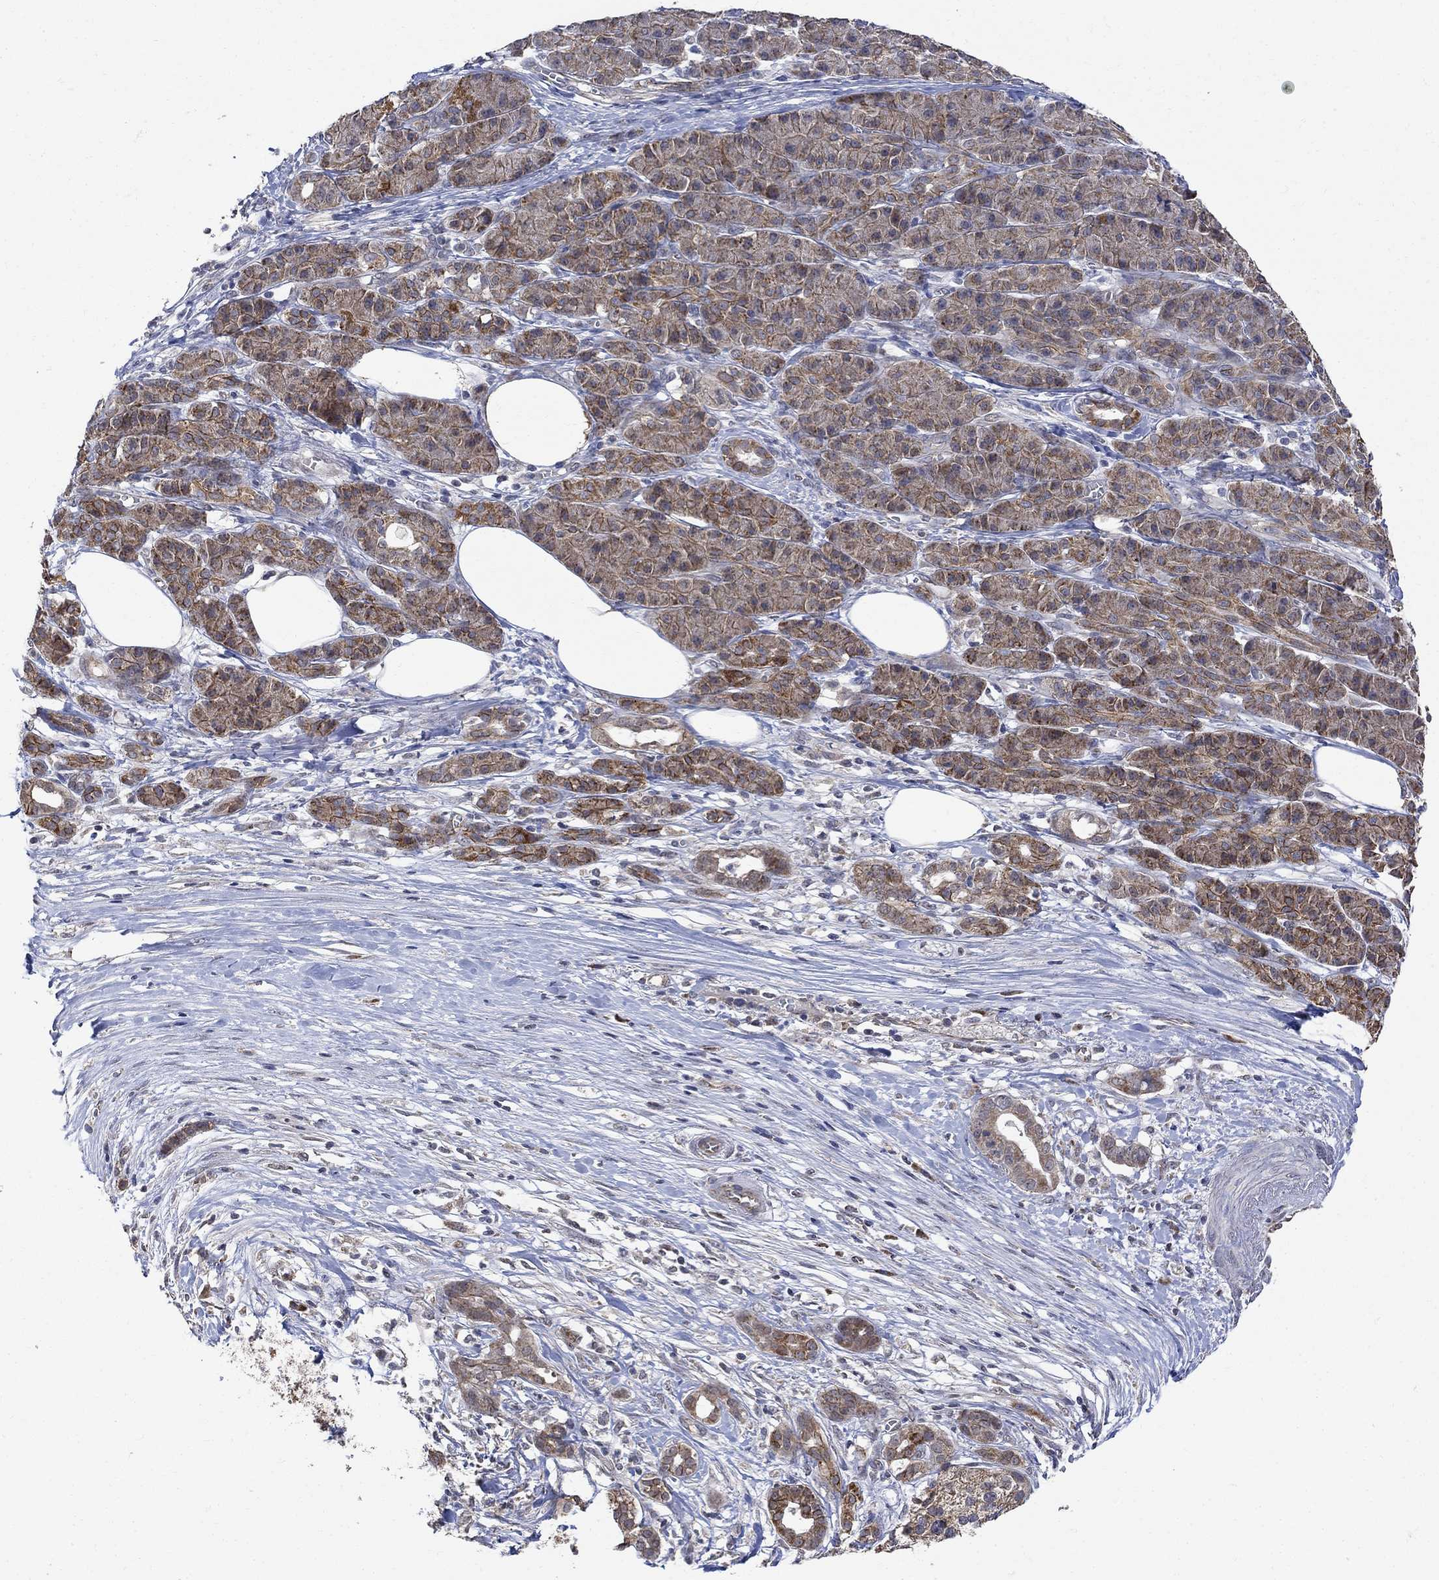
{"staining": {"intensity": "strong", "quantity": "25%-75%", "location": "cytoplasmic/membranous"}, "tissue": "pancreatic cancer", "cell_type": "Tumor cells", "image_type": "cancer", "snomed": [{"axis": "morphology", "description": "Adenocarcinoma, NOS"}, {"axis": "topography", "description": "Pancreas"}], "caption": "Pancreatic cancer stained with immunohistochemistry displays strong cytoplasmic/membranous staining in about 25%-75% of tumor cells.", "gene": "ANKRA2", "patient": {"sex": "male", "age": 61}}